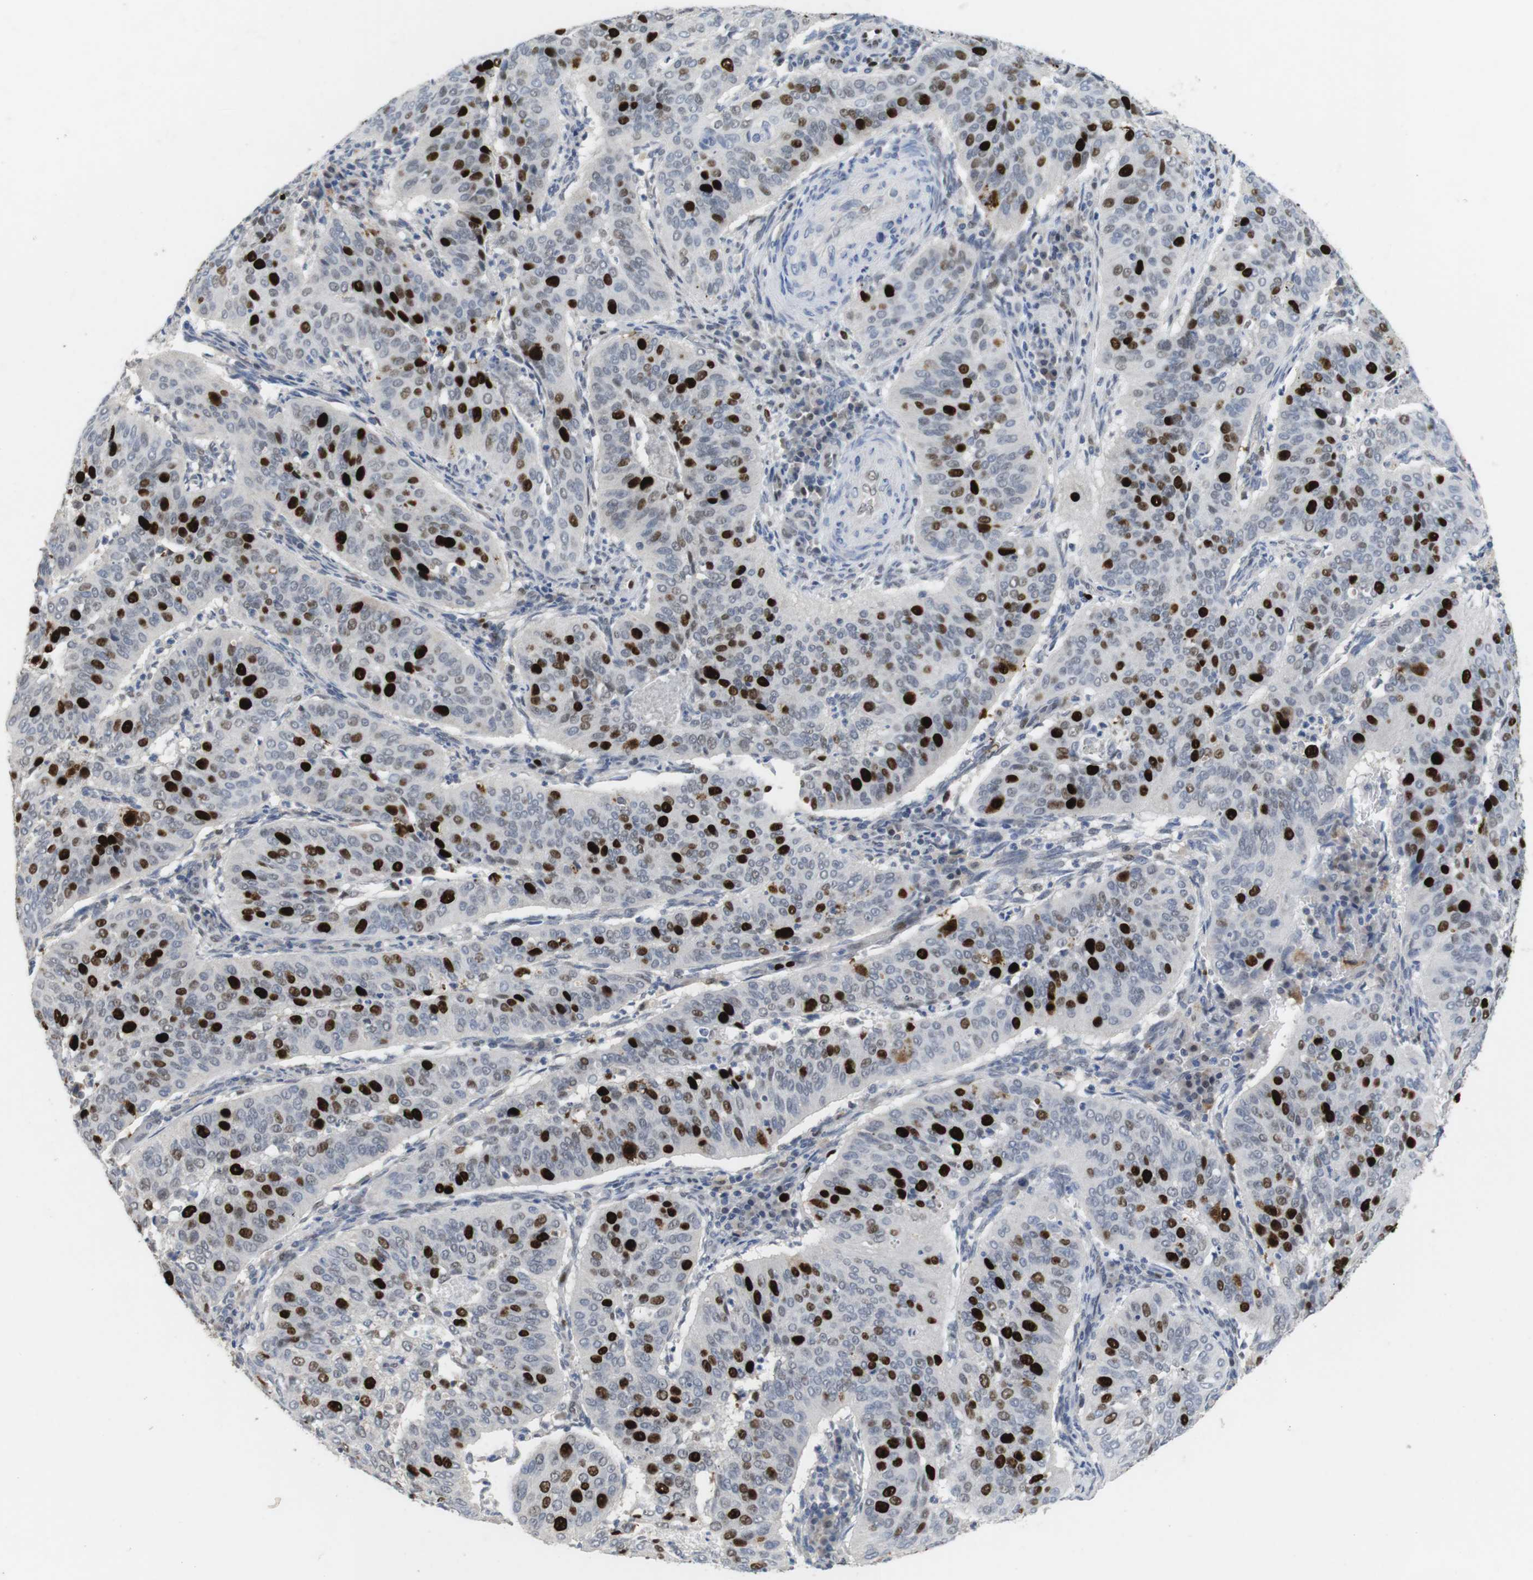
{"staining": {"intensity": "strong", "quantity": "25%-75%", "location": "nuclear"}, "tissue": "cervical cancer", "cell_type": "Tumor cells", "image_type": "cancer", "snomed": [{"axis": "morphology", "description": "Normal tissue, NOS"}, {"axis": "morphology", "description": "Squamous cell carcinoma, NOS"}, {"axis": "topography", "description": "Cervix"}], "caption": "Cervical cancer (squamous cell carcinoma) stained for a protein shows strong nuclear positivity in tumor cells.", "gene": "KPNA2", "patient": {"sex": "female", "age": 39}}